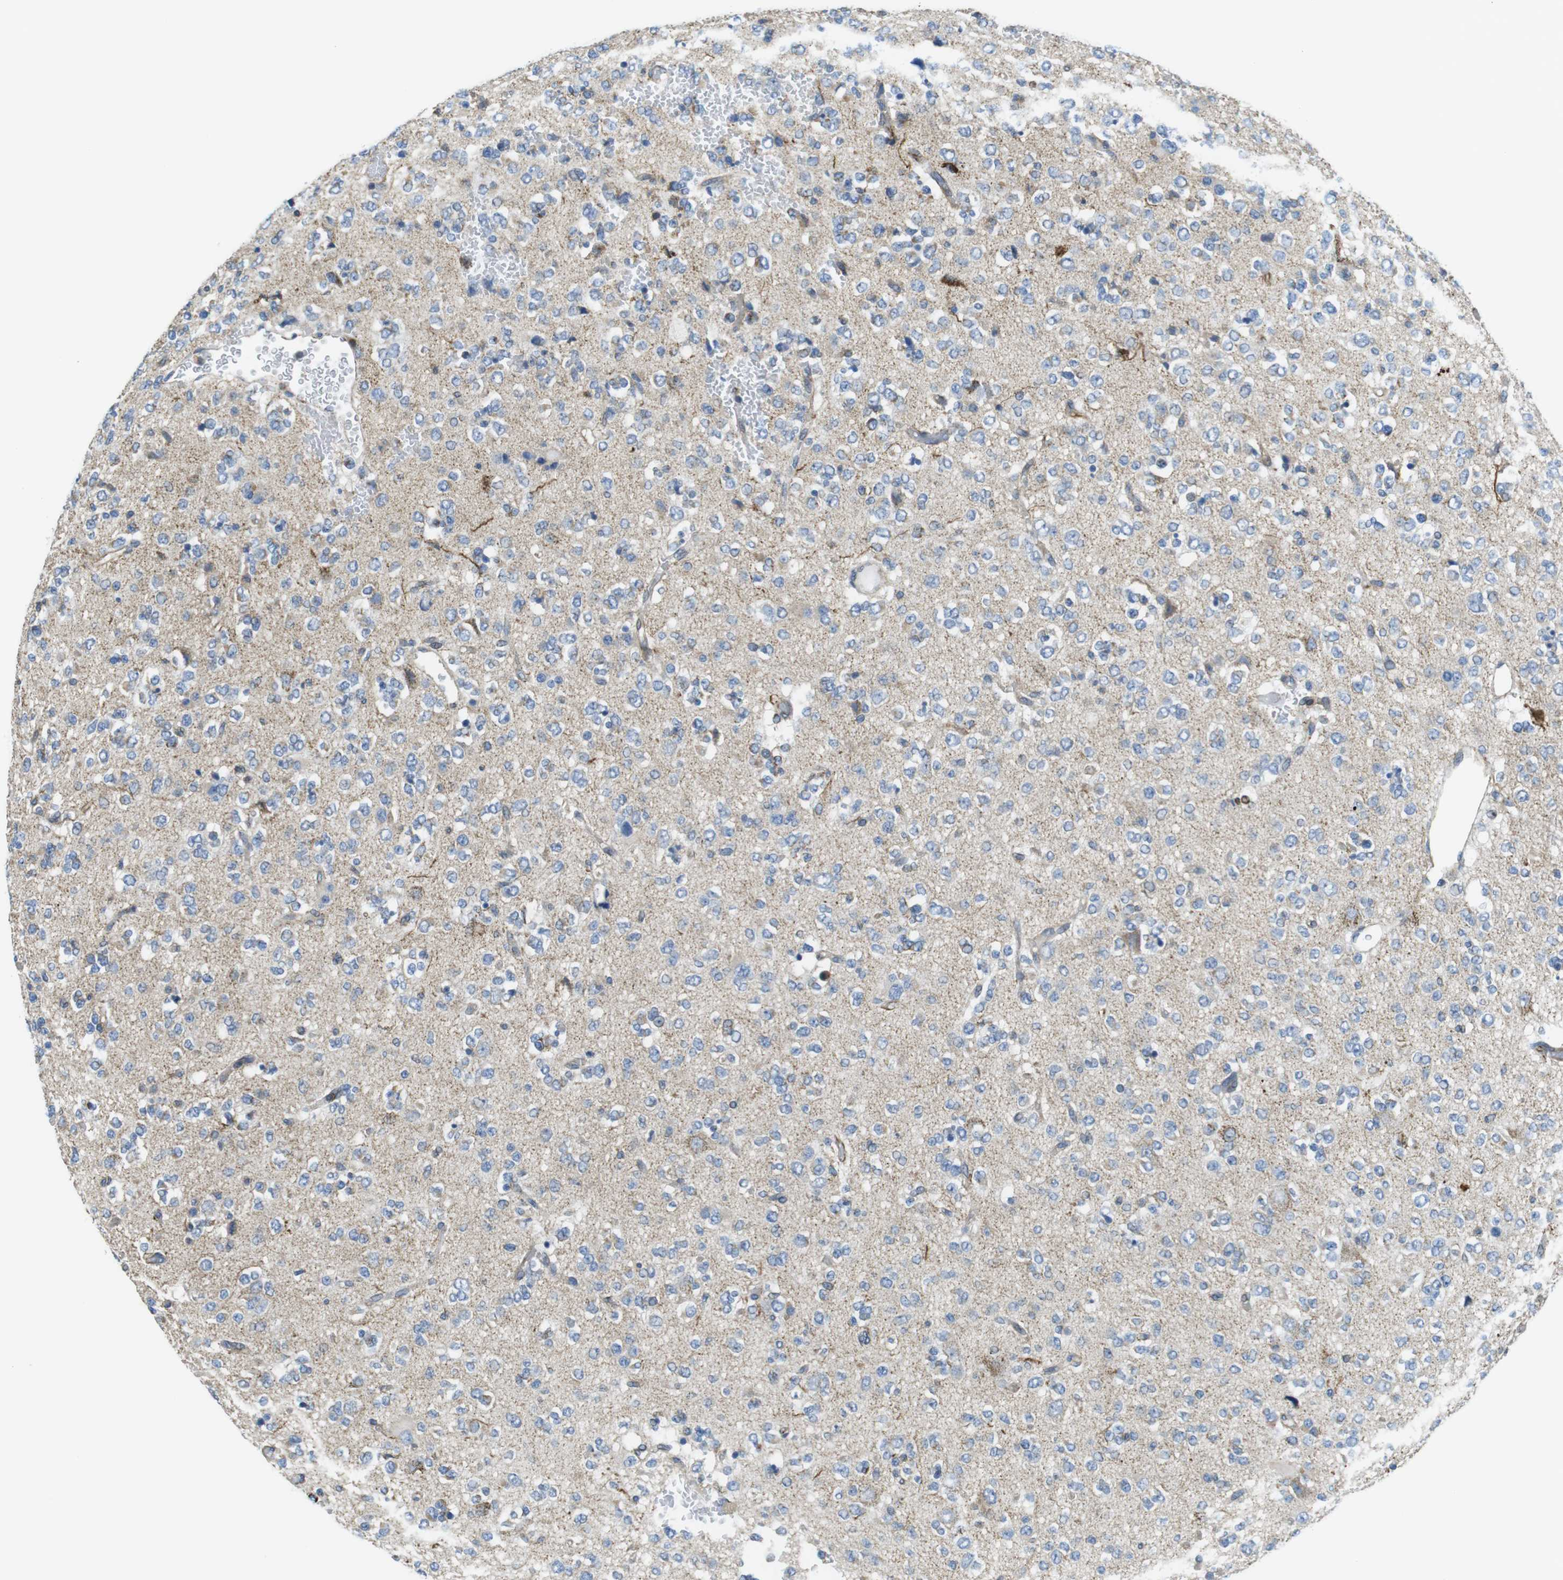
{"staining": {"intensity": "negative", "quantity": "none", "location": "none"}, "tissue": "glioma", "cell_type": "Tumor cells", "image_type": "cancer", "snomed": [{"axis": "morphology", "description": "Glioma, malignant, Low grade"}, {"axis": "topography", "description": "Brain"}], "caption": "Immunohistochemistry micrograph of human glioma stained for a protein (brown), which demonstrates no staining in tumor cells. (IHC, brightfield microscopy, high magnification).", "gene": "KCNE3", "patient": {"sex": "male", "age": 38}}